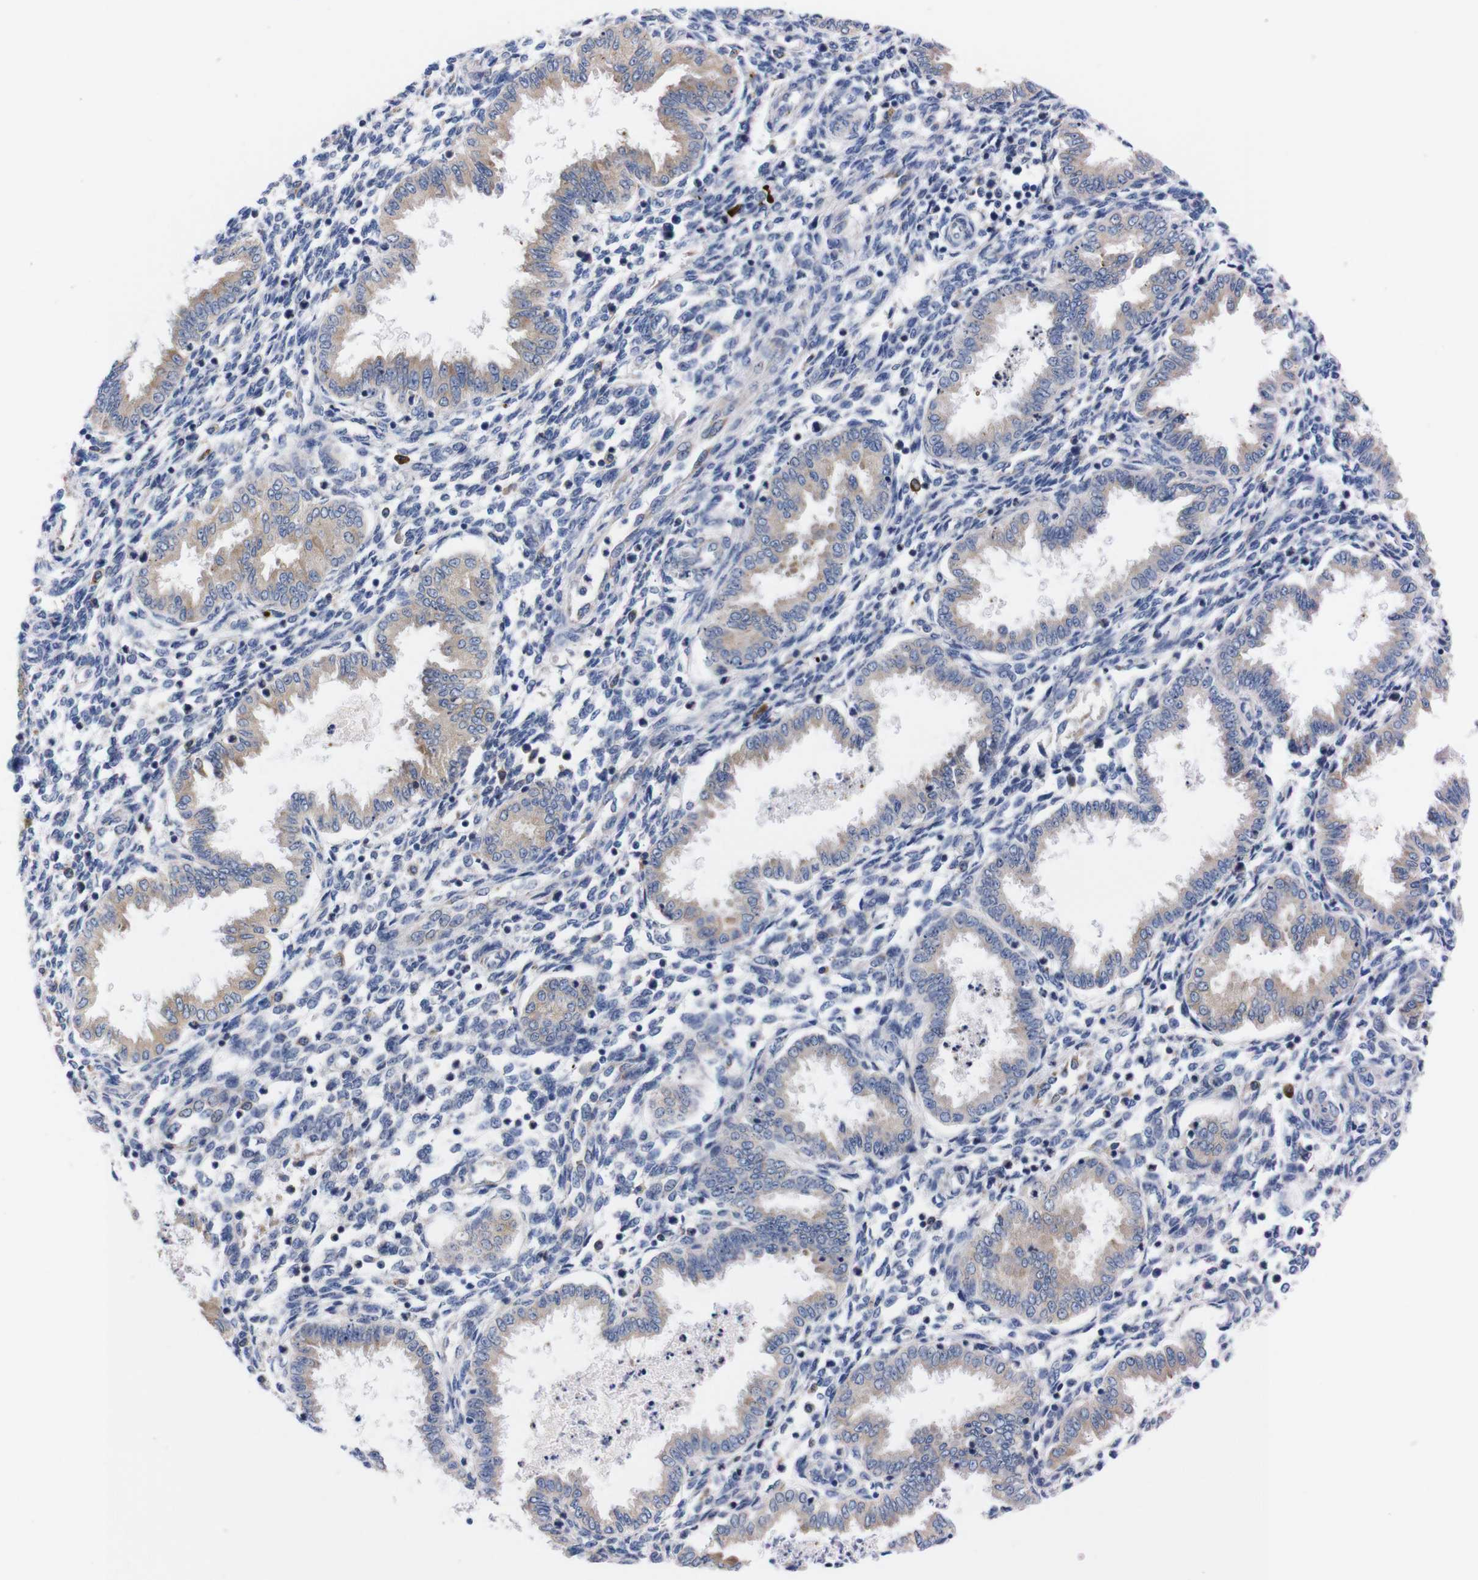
{"staining": {"intensity": "weak", "quantity": "<25%", "location": "cytoplasmic/membranous"}, "tissue": "endometrium", "cell_type": "Cells in endometrial stroma", "image_type": "normal", "snomed": [{"axis": "morphology", "description": "Normal tissue, NOS"}, {"axis": "topography", "description": "Endometrium"}], "caption": "Immunohistochemistry micrograph of normal endometrium: human endometrium stained with DAB demonstrates no significant protein expression in cells in endometrial stroma. The staining was performed using DAB (3,3'-diaminobenzidine) to visualize the protein expression in brown, while the nuclei were stained in blue with hematoxylin (Magnification: 20x).", "gene": "NEBL", "patient": {"sex": "female", "age": 33}}